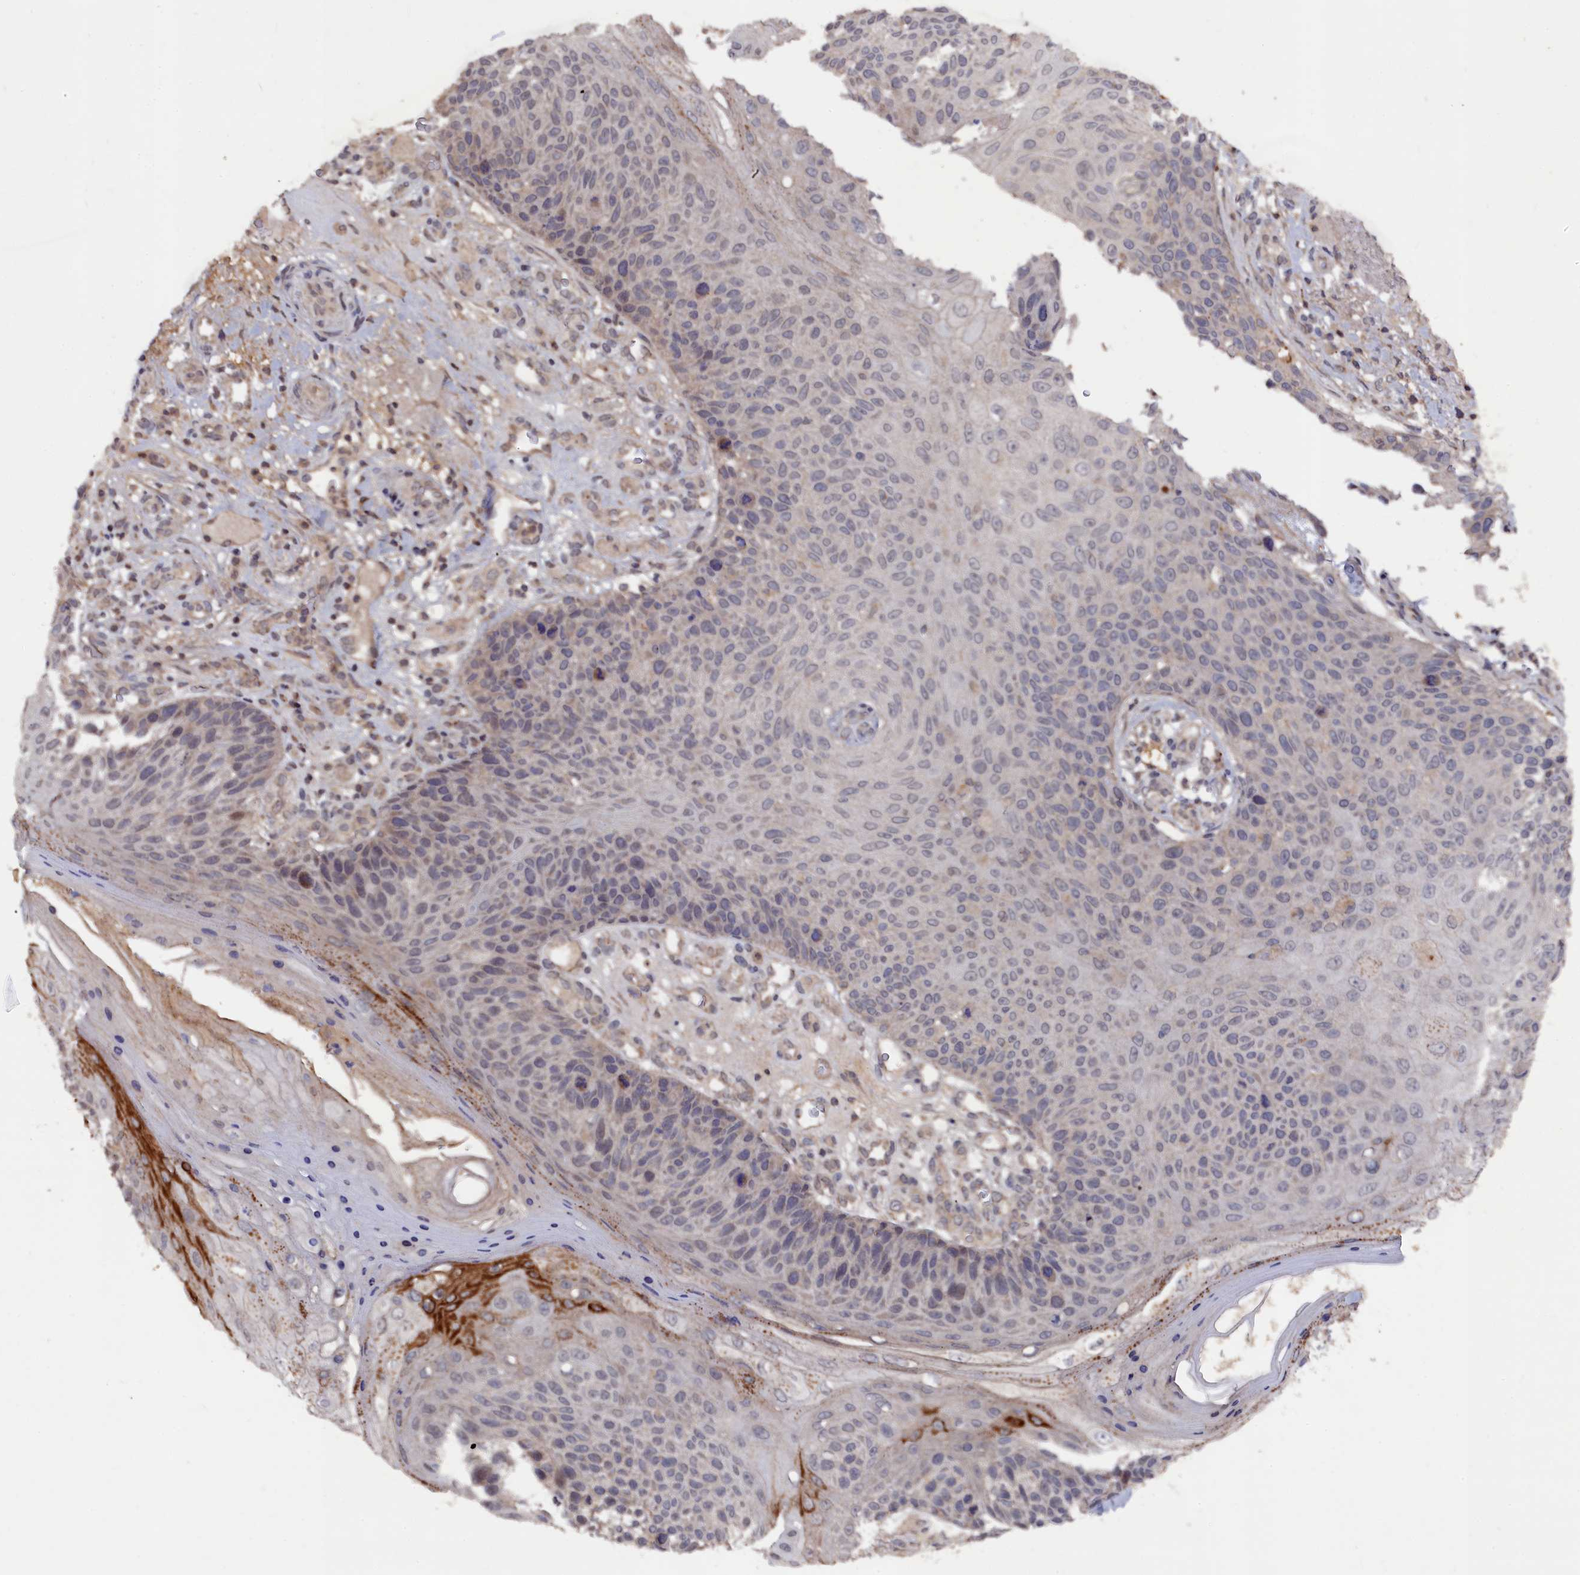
{"staining": {"intensity": "weak", "quantity": "<25%", "location": "cytoplasmic/membranous"}, "tissue": "skin cancer", "cell_type": "Tumor cells", "image_type": "cancer", "snomed": [{"axis": "morphology", "description": "Squamous cell carcinoma, NOS"}, {"axis": "topography", "description": "Skin"}], "caption": "Skin cancer (squamous cell carcinoma) was stained to show a protein in brown. There is no significant positivity in tumor cells. (DAB (3,3'-diaminobenzidine) immunohistochemistry (IHC) visualized using brightfield microscopy, high magnification).", "gene": "TMC5", "patient": {"sex": "female", "age": 88}}